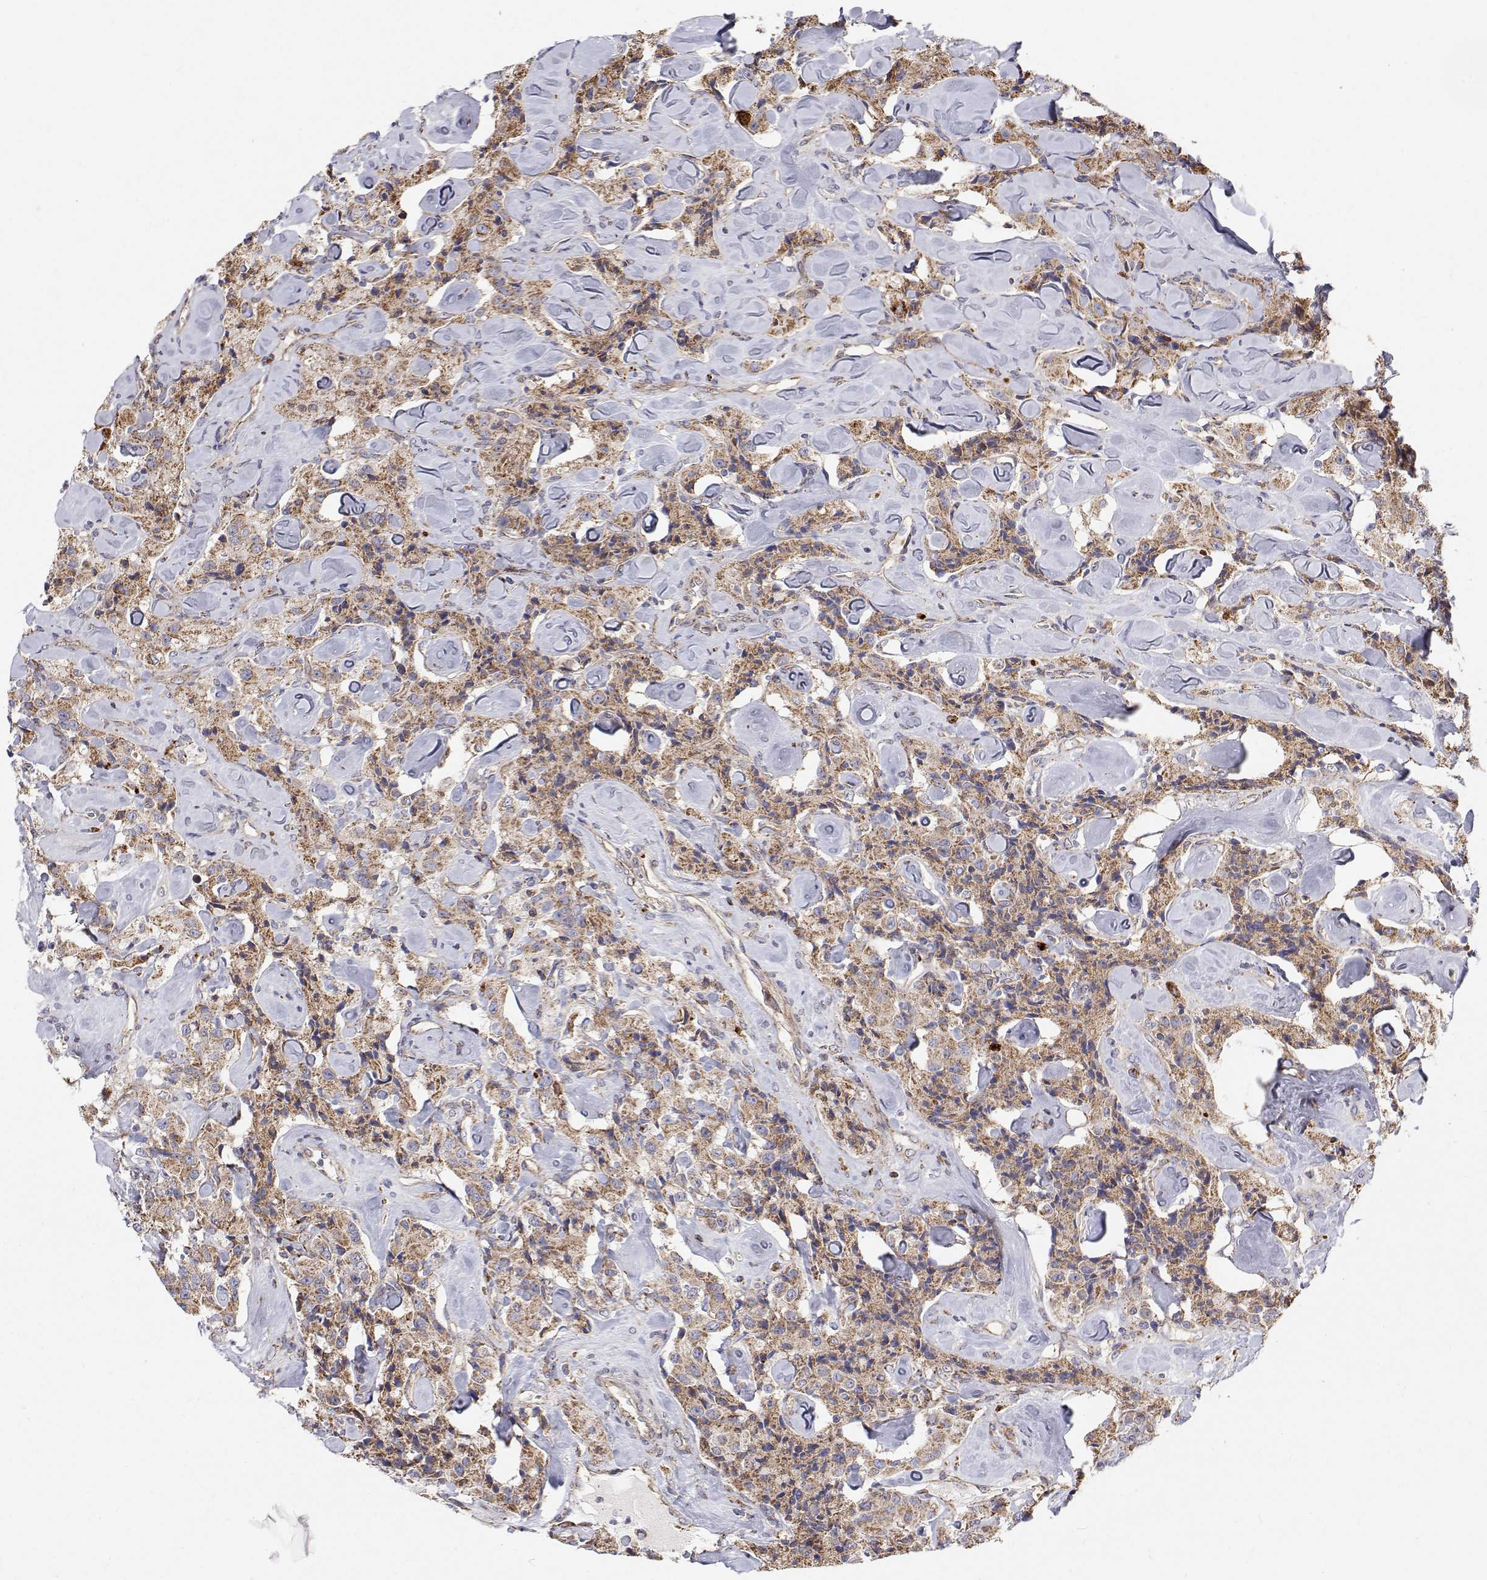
{"staining": {"intensity": "moderate", "quantity": ">75%", "location": "cytoplasmic/membranous"}, "tissue": "carcinoid", "cell_type": "Tumor cells", "image_type": "cancer", "snomed": [{"axis": "morphology", "description": "Carcinoid, malignant, NOS"}, {"axis": "topography", "description": "Pancreas"}], "caption": "There is medium levels of moderate cytoplasmic/membranous staining in tumor cells of carcinoid, as demonstrated by immunohistochemical staining (brown color).", "gene": "SPICE1", "patient": {"sex": "male", "age": 41}}